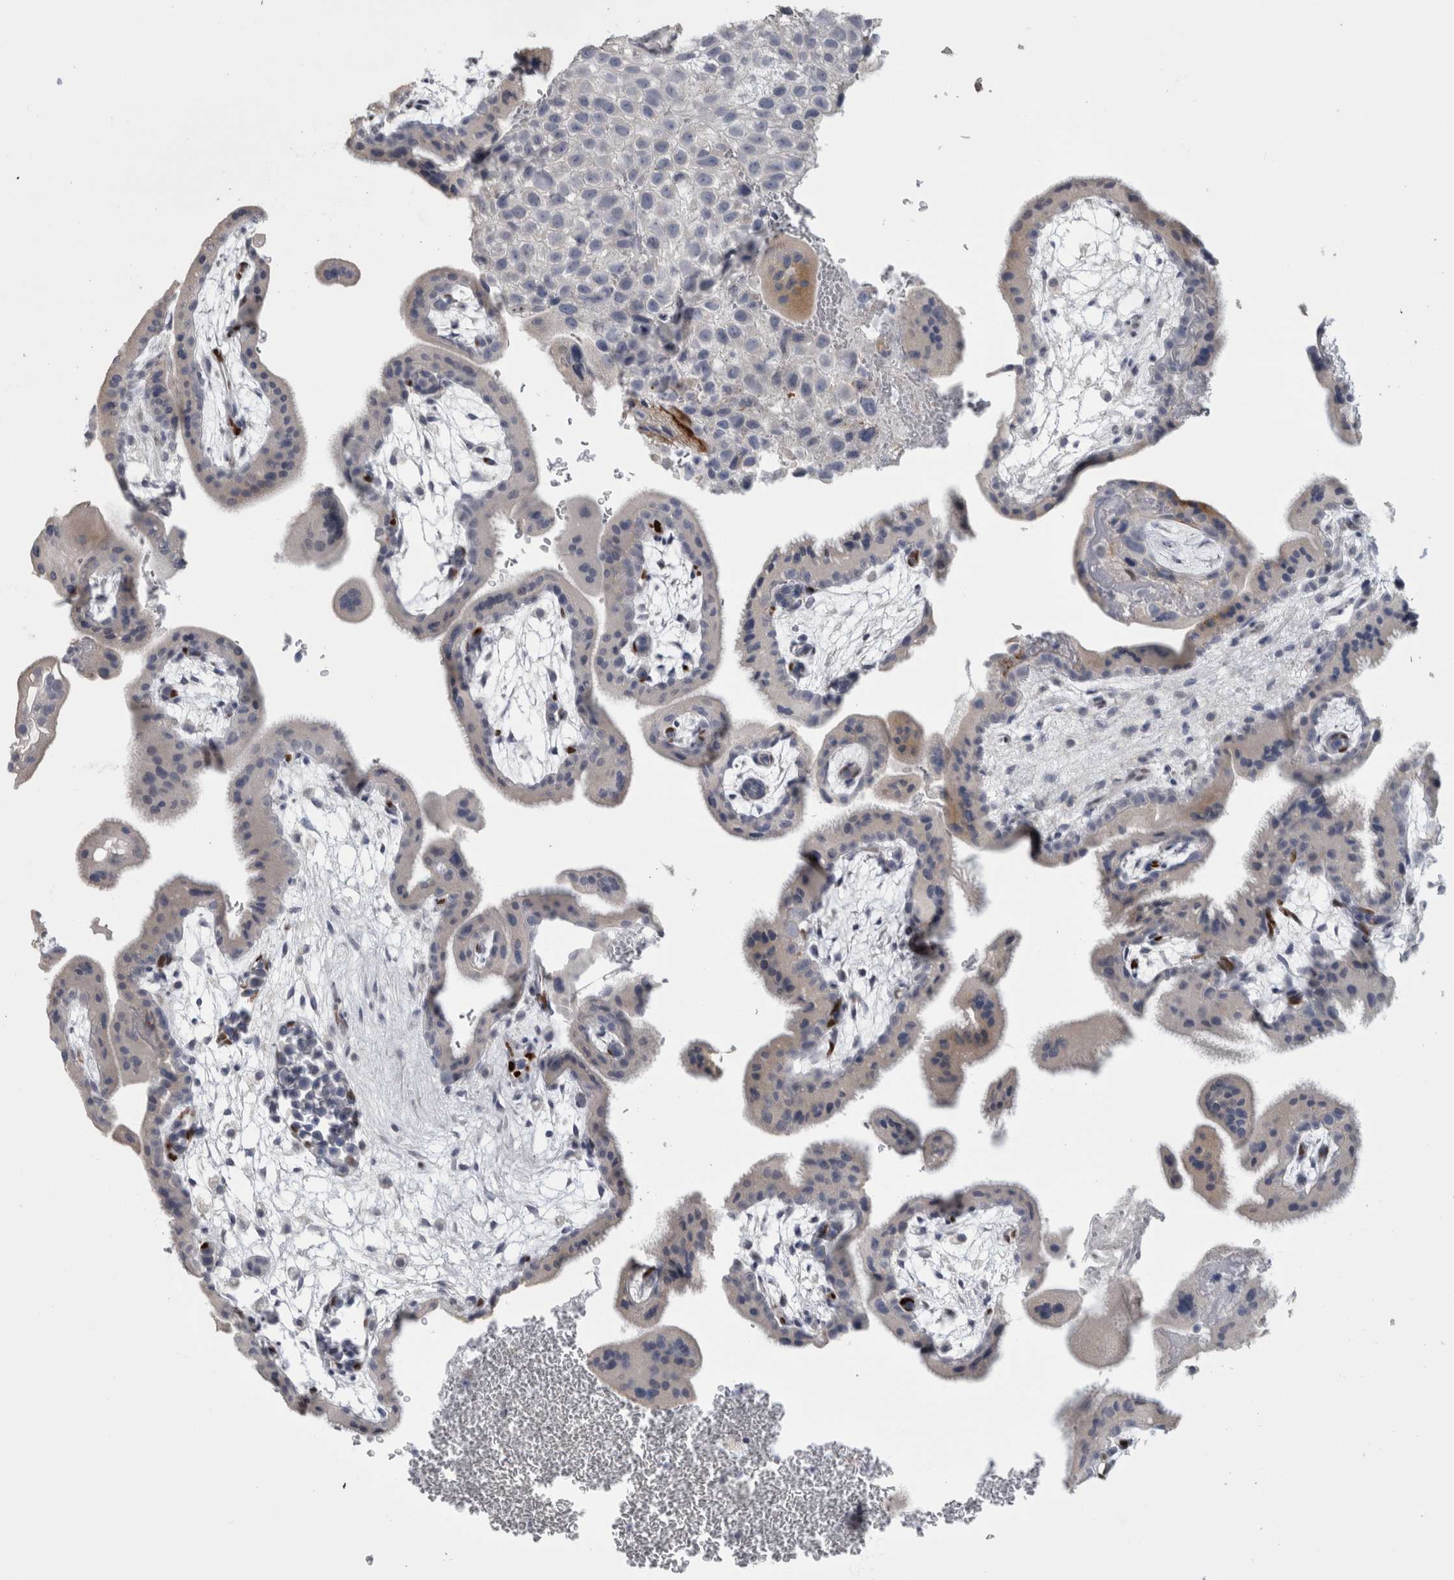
{"staining": {"intensity": "negative", "quantity": "none", "location": "none"}, "tissue": "placenta", "cell_type": "Trophoblastic cells", "image_type": "normal", "snomed": [{"axis": "morphology", "description": "Normal tissue, NOS"}, {"axis": "topography", "description": "Placenta"}], "caption": "IHC image of normal human placenta stained for a protein (brown), which reveals no positivity in trophoblastic cells.", "gene": "IL33", "patient": {"sex": "female", "age": 35}}